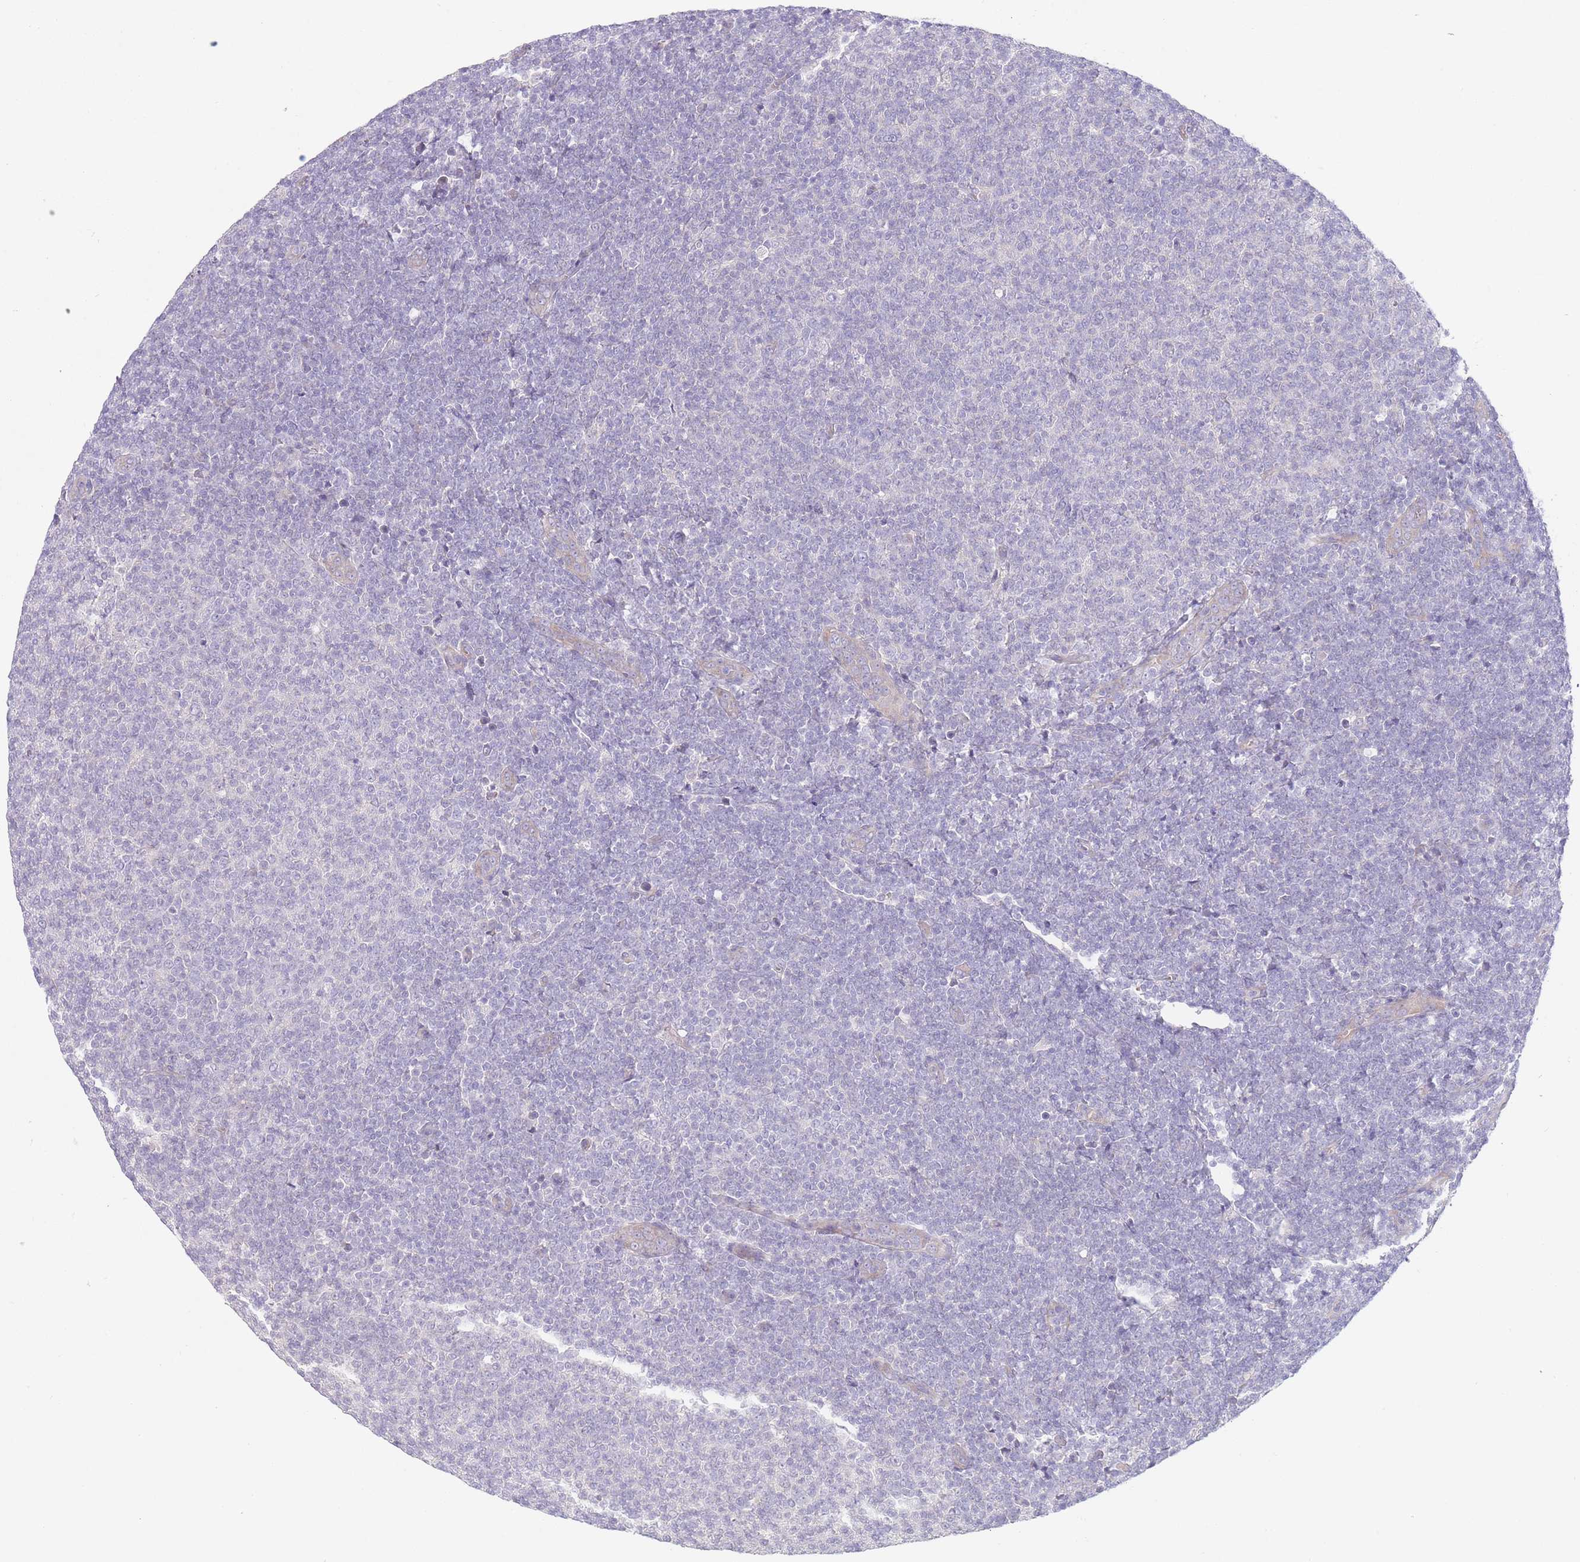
{"staining": {"intensity": "negative", "quantity": "none", "location": "none"}, "tissue": "lymphoma", "cell_type": "Tumor cells", "image_type": "cancer", "snomed": [{"axis": "morphology", "description": "Malignant lymphoma, non-Hodgkin's type, Low grade"}, {"axis": "topography", "description": "Lymph node"}], "caption": "Human lymphoma stained for a protein using immunohistochemistry exhibits no expression in tumor cells.", "gene": "PNPLA5", "patient": {"sex": "male", "age": 66}}